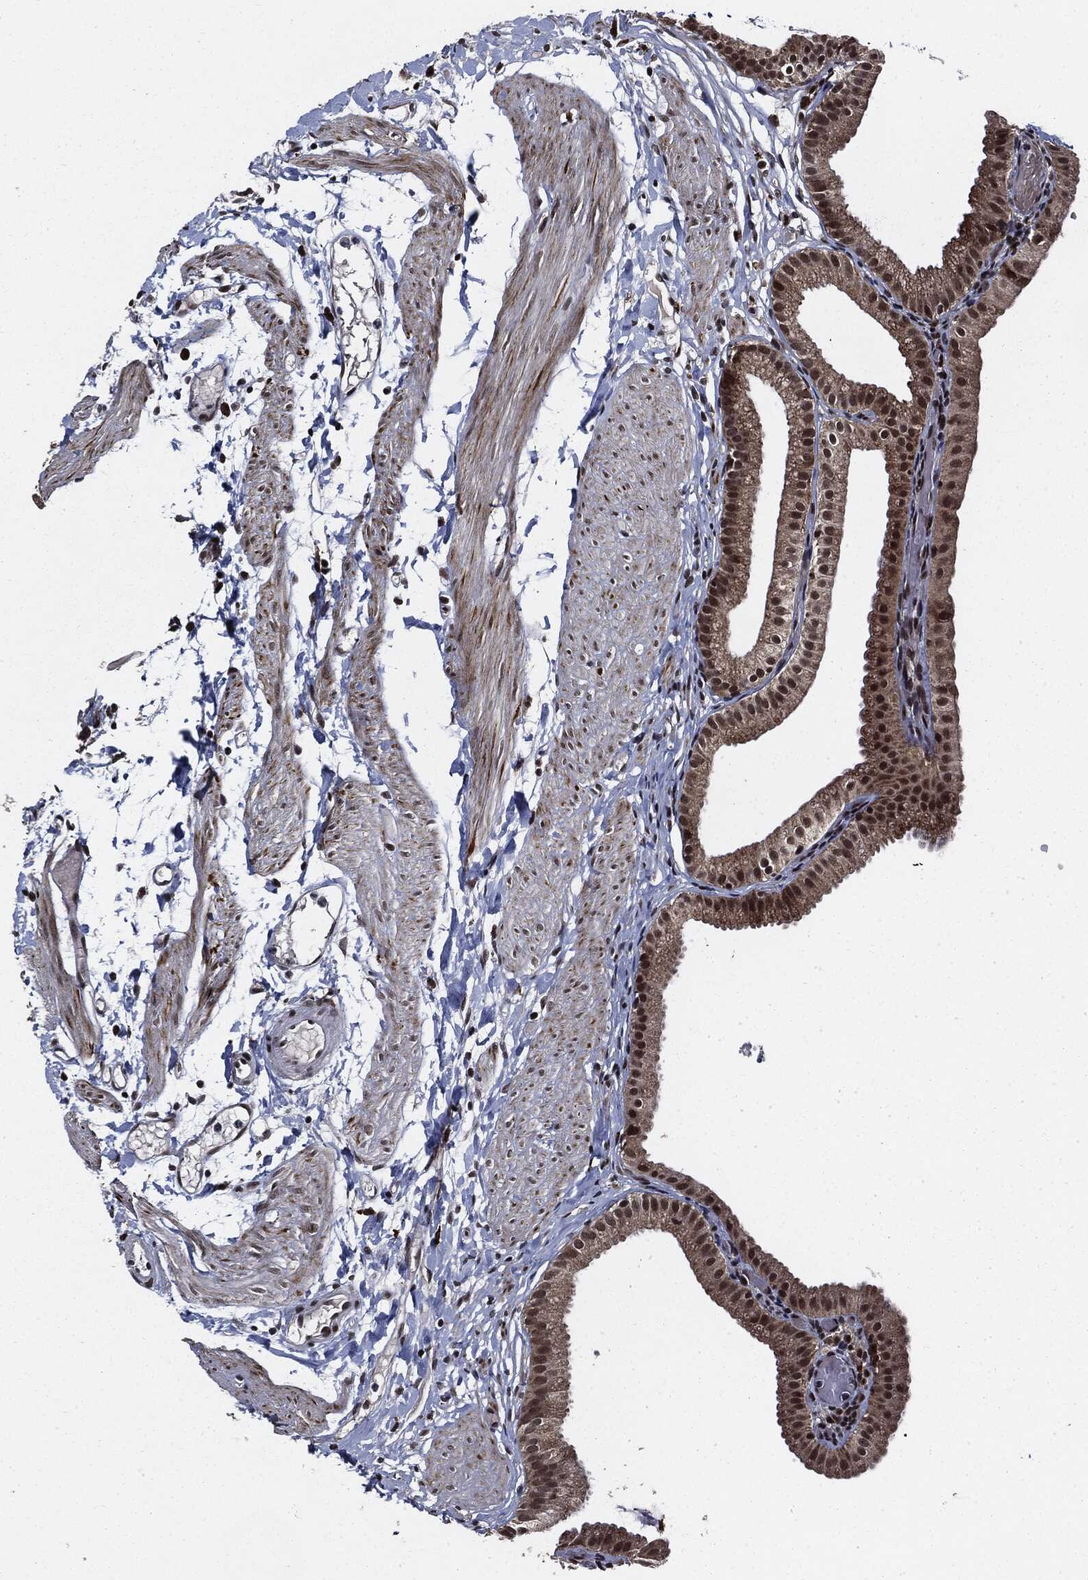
{"staining": {"intensity": "moderate", "quantity": "25%-75%", "location": "cytoplasmic/membranous,nuclear"}, "tissue": "gallbladder", "cell_type": "Glandular cells", "image_type": "normal", "snomed": [{"axis": "morphology", "description": "Normal tissue, NOS"}, {"axis": "topography", "description": "Gallbladder"}, {"axis": "topography", "description": "Peripheral nerve tissue"}], "caption": "Immunohistochemical staining of unremarkable gallbladder displays 25%-75% levels of moderate cytoplasmic/membranous,nuclear protein positivity in about 25%-75% of glandular cells.", "gene": "SUGT1", "patient": {"sex": "female", "age": 45}}